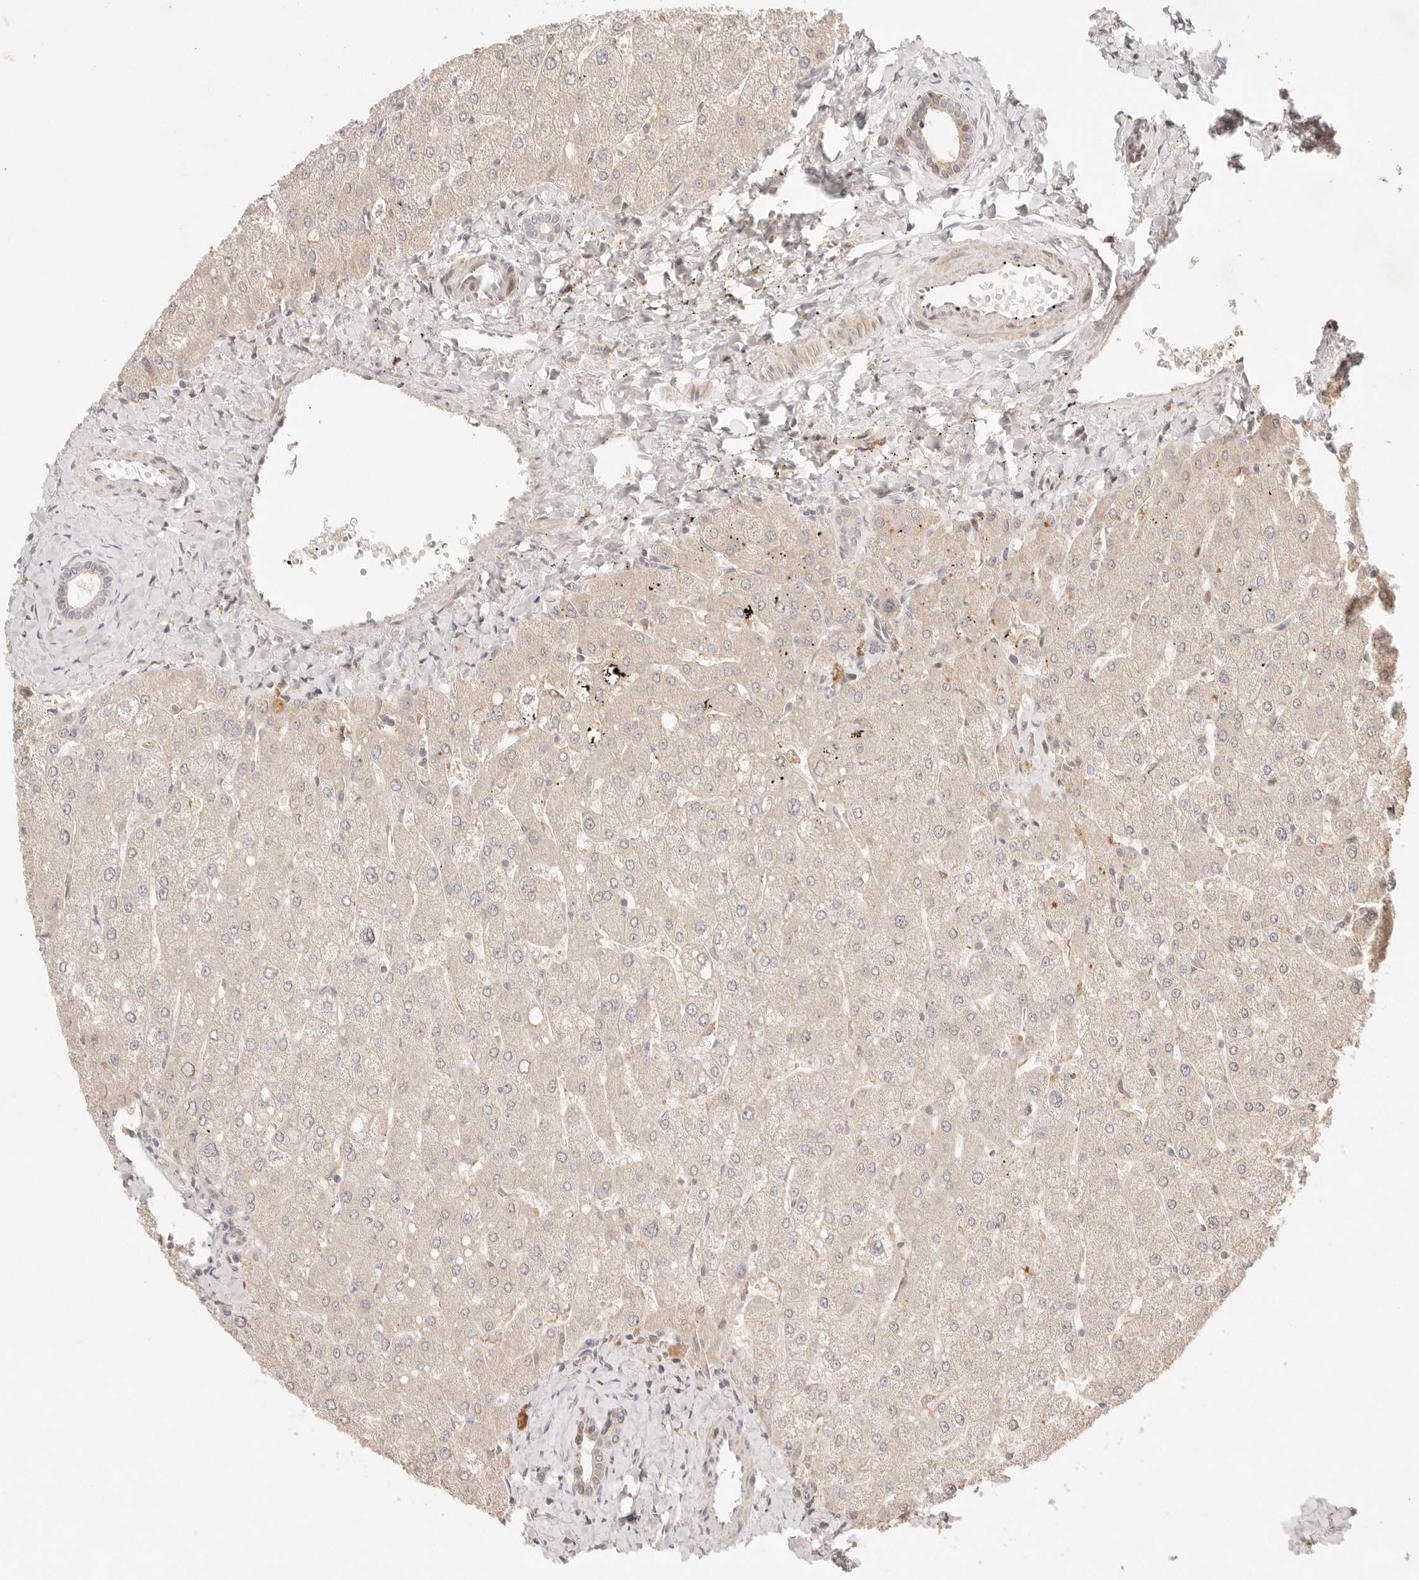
{"staining": {"intensity": "weak", "quantity": "<25%", "location": "nuclear"}, "tissue": "liver", "cell_type": "Cholangiocytes", "image_type": "normal", "snomed": [{"axis": "morphology", "description": "Normal tissue, NOS"}, {"axis": "topography", "description": "Liver"}], "caption": "Photomicrograph shows no significant protein staining in cholangiocytes of benign liver. (IHC, brightfield microscopy, high magnification).", "gene": "PHLDA3", "patient": {"sex": "male", "age": 55}}